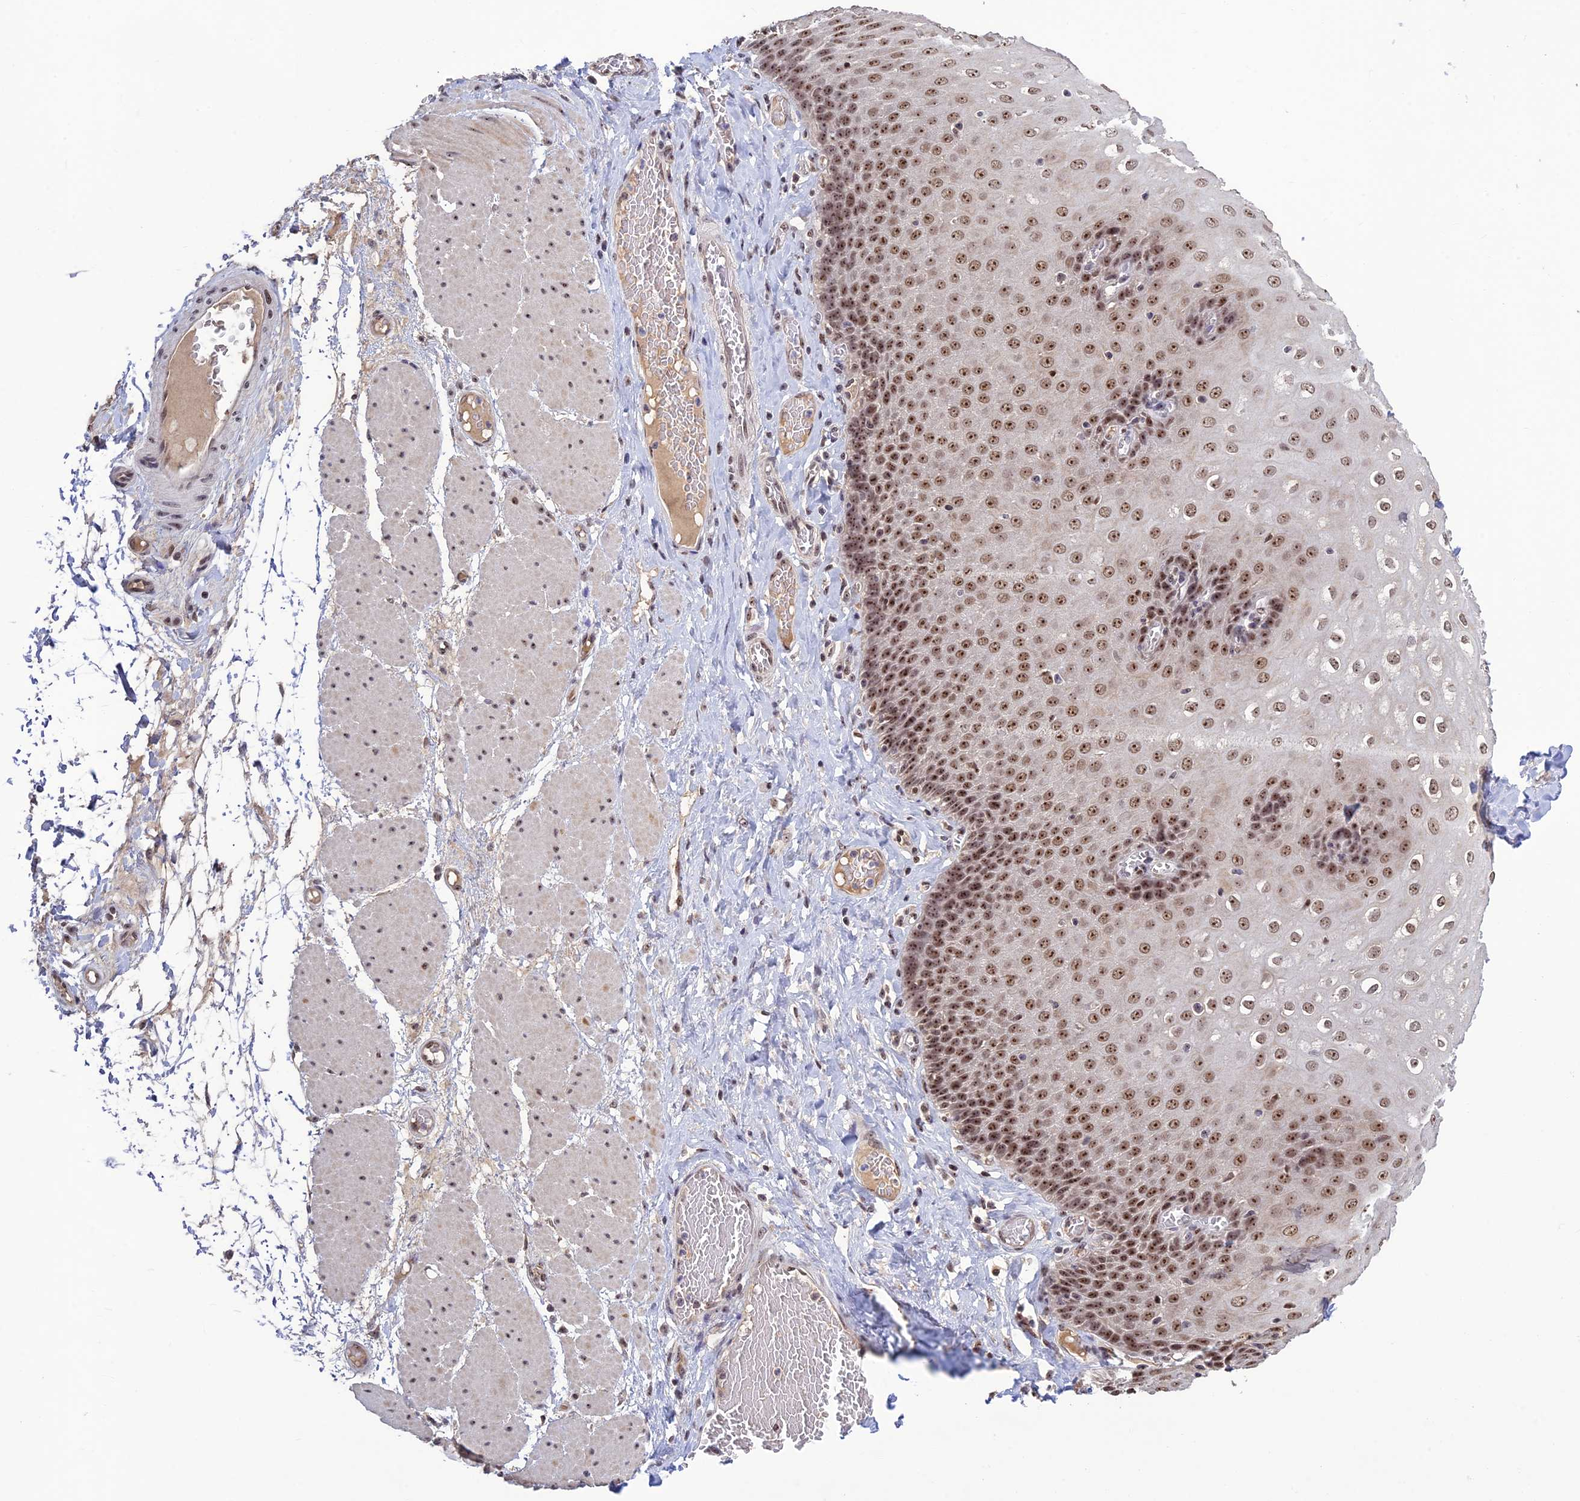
{"staining": {"intensity": "moderate", "quantity": ">75%", "location": "nuclear"}, "tissue": "esophagus", "cell_type": "Squamous epithelial cells", "image_type": "normal", "snomed": [{"axis": "morphology", "description": "Normal tissue, NOS"}, {"axis": "topography", "description": "Esophagus"}], "caption": "Esophagus stained with DAB (3,3'-diaminobenzidine) immunohistochemistry displays medium levels of moderate nuclear expression in approximately >75% of squamous epithelial cells.", "gene": "POLR1G", "patient": {"sex": "male", "age": 60}}